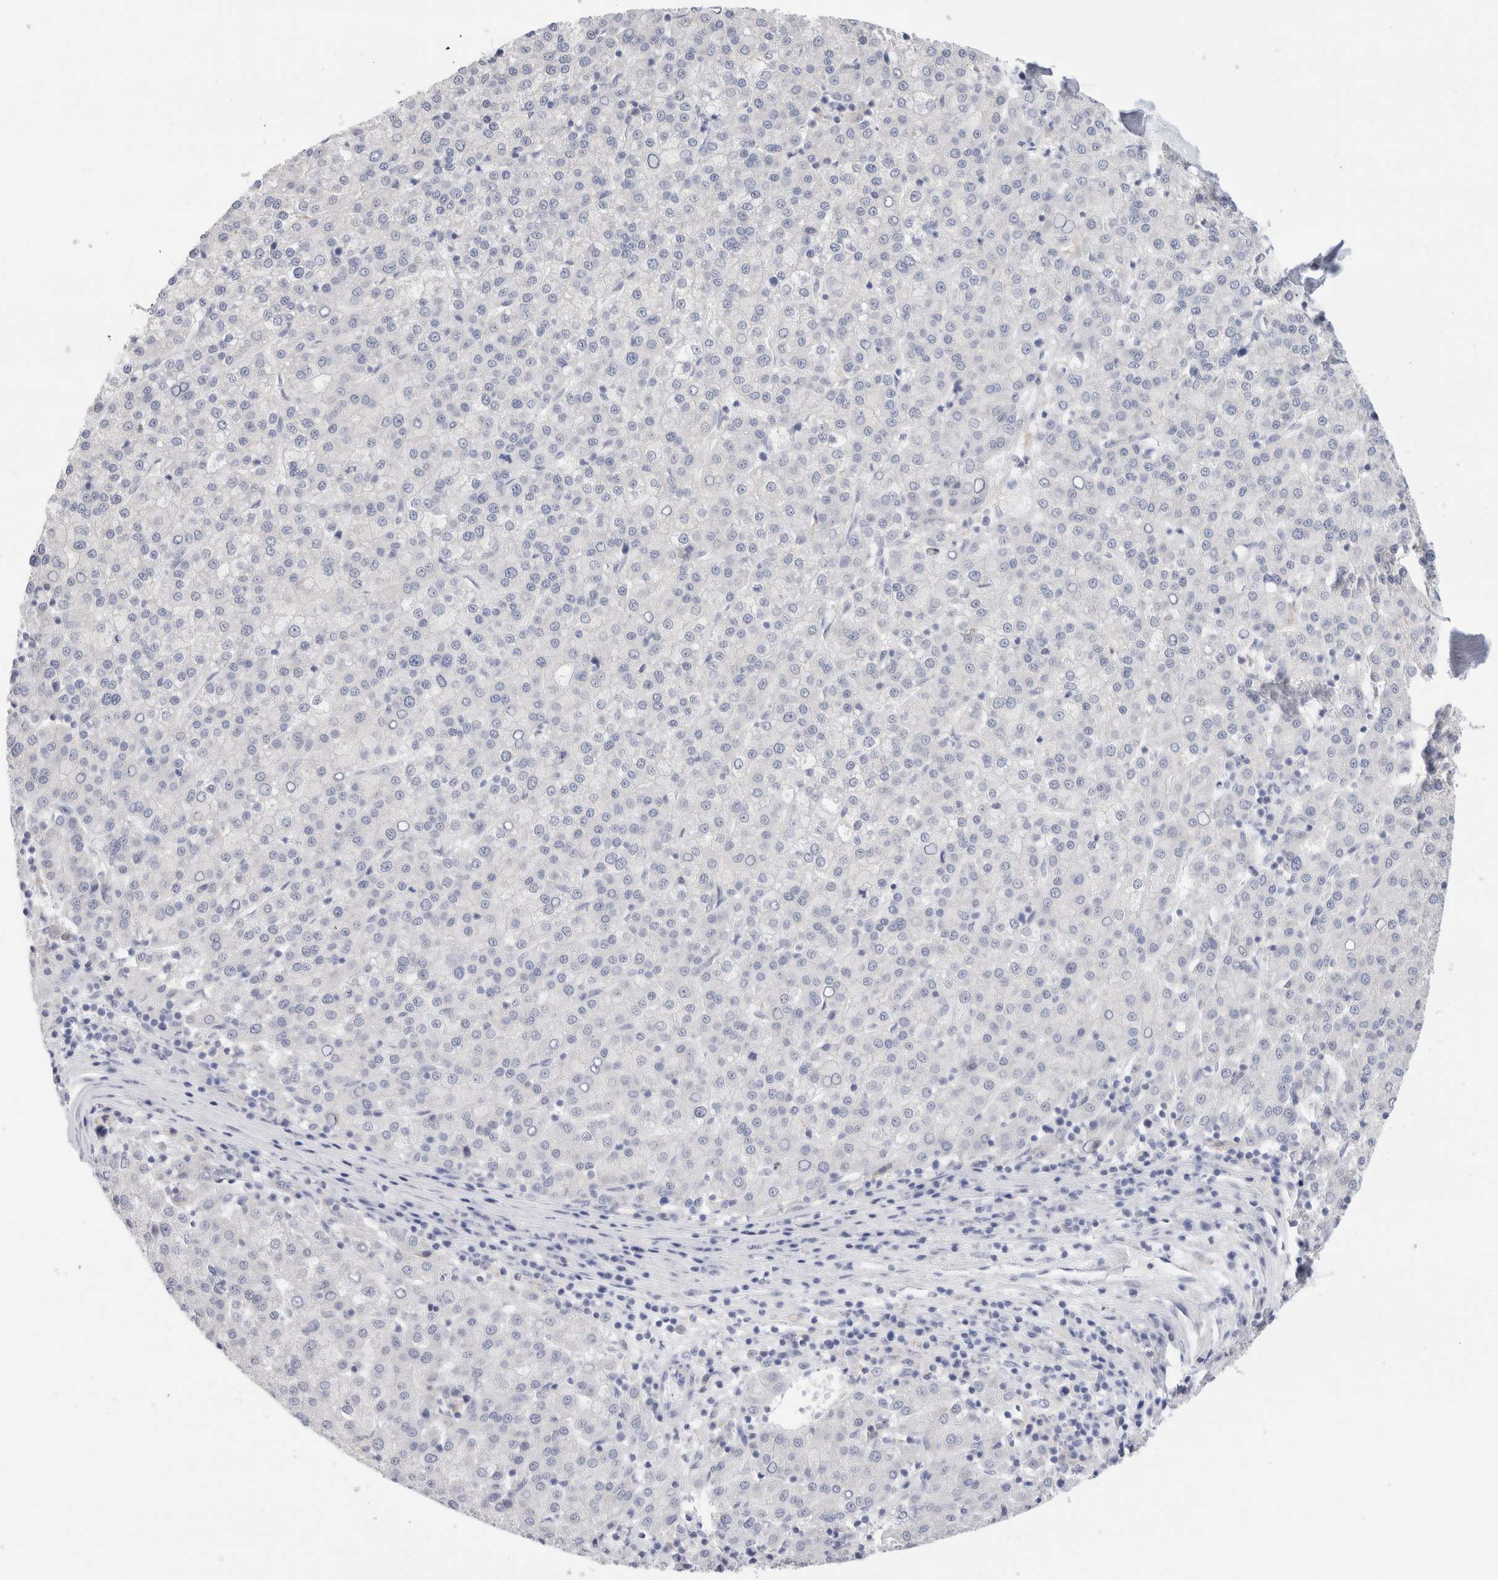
{"staining": {"intensity": "negative", "quantity": "none", "location": "none"}, "tissue": "liver cancer", "cell_type": "Tumor cells", "image_type": "cancer", "snomed": [{"axis": "morphology", "description": "Carcinoma, Hepatocellular, NOS"}, {"axis": "topography", "description": "Liver"}], "caption": "Tumor cells show no significant positivity in liver cancer.", "gene": "ADAM30", "patient": {"sex": "female", "age": 58}}